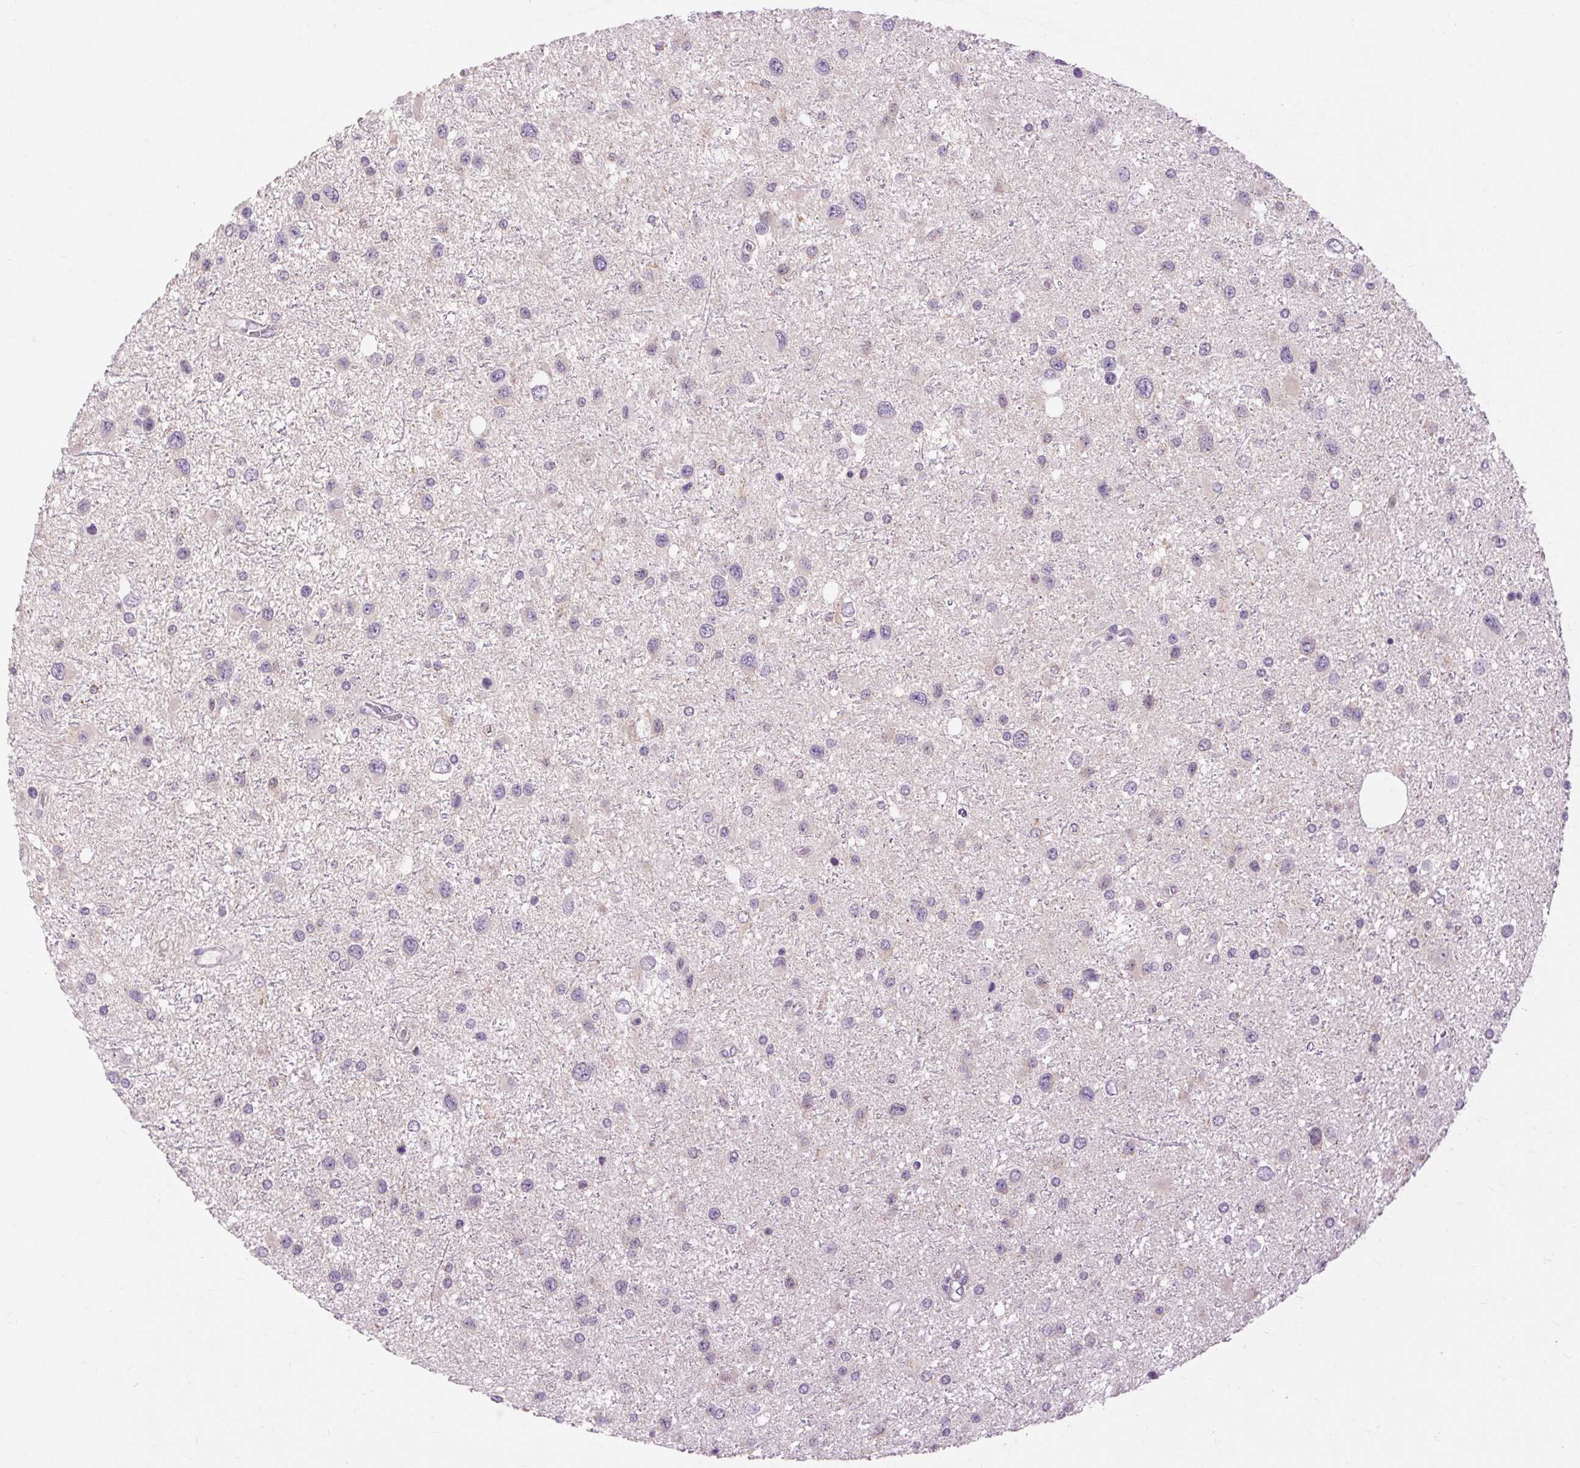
{"staining": {"intensity": "negative", "quantity": "none", "location": "none"}, "tissue": "glioma", "cell_type": "Tumor cells", "image_type": "cancer", "snomed": [{"axis": "morphology", "description": "Glioma, malignant, Low grade"}, {"axis": "topography", "description": "Brain"}], "caption": "Low-grade glioma (malignant) was stained to show a protein in brown. There is no significant staining in tumor cells. Brightfield microscopy of IHC stained with DAB (3,3'-diaminobenzidine) (brown) and hematoxylin (blue), captured at high magnification.", "gene": "SOWAHC", "patient": {"sex": "female", "age": 32}}